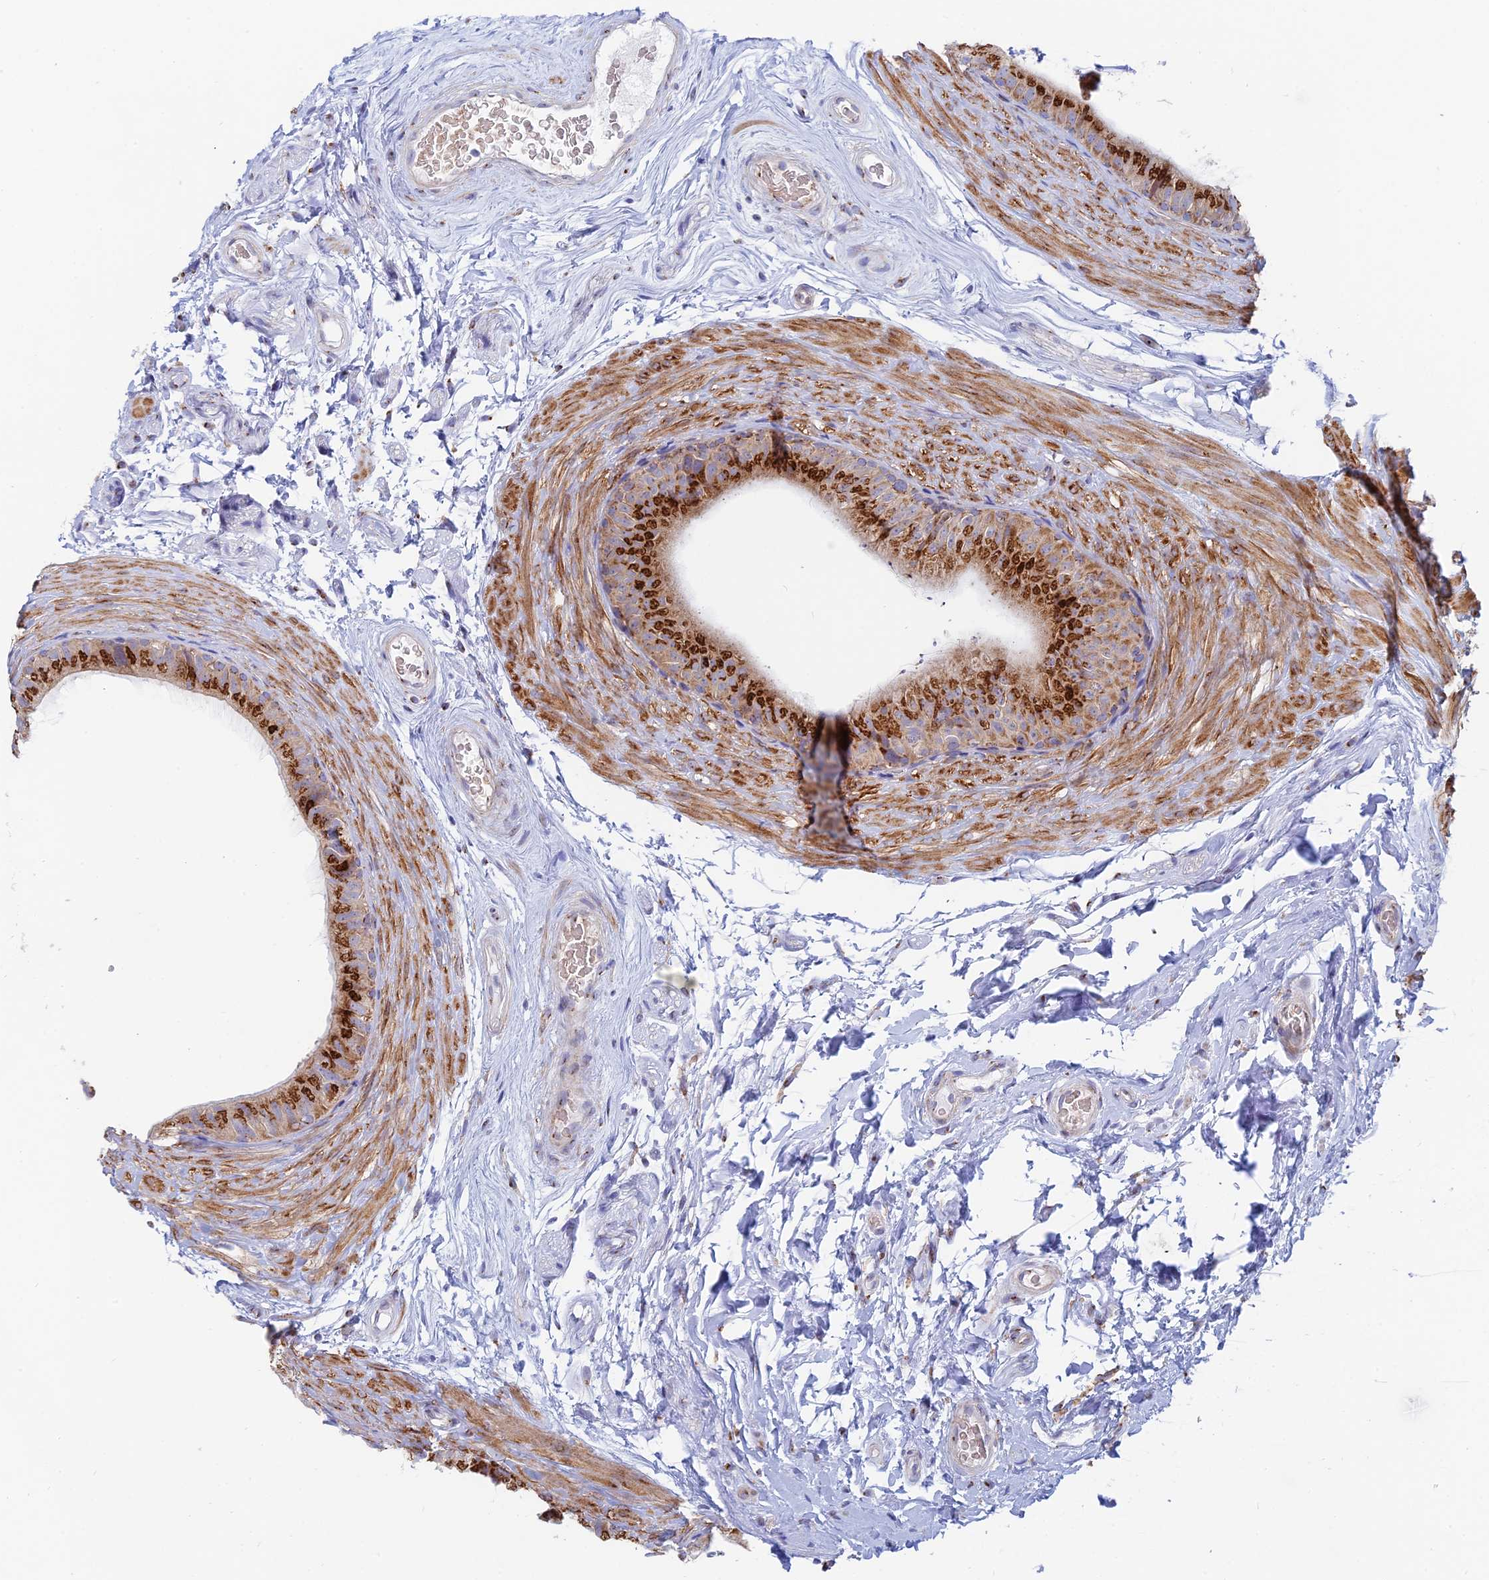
{"staining": {"intensity": "strong", "quantity": ">75%", "location": "cytoplasmic/membranous"}, "tissue": "epididymis", "cell_type": "Glandular cells", "image_type": "normal", "snomed": [{"axis": "morphology", "description": "Normal tissue, NOS"}, {"axis": "topography", "description": "Epididymis"}], "caption": "Protein expression analysis of unremarkable human epididymis reveals strong cytoplasmic/membranous staining in approximately >75% of glandular cells. The staining was performed using DAB, with brown indicating positive protein expression. Nuclei are stained blue with hematoxylin.", "gene": "ENSG00000267561", "patient": {"sex": "male", "age": 45}}